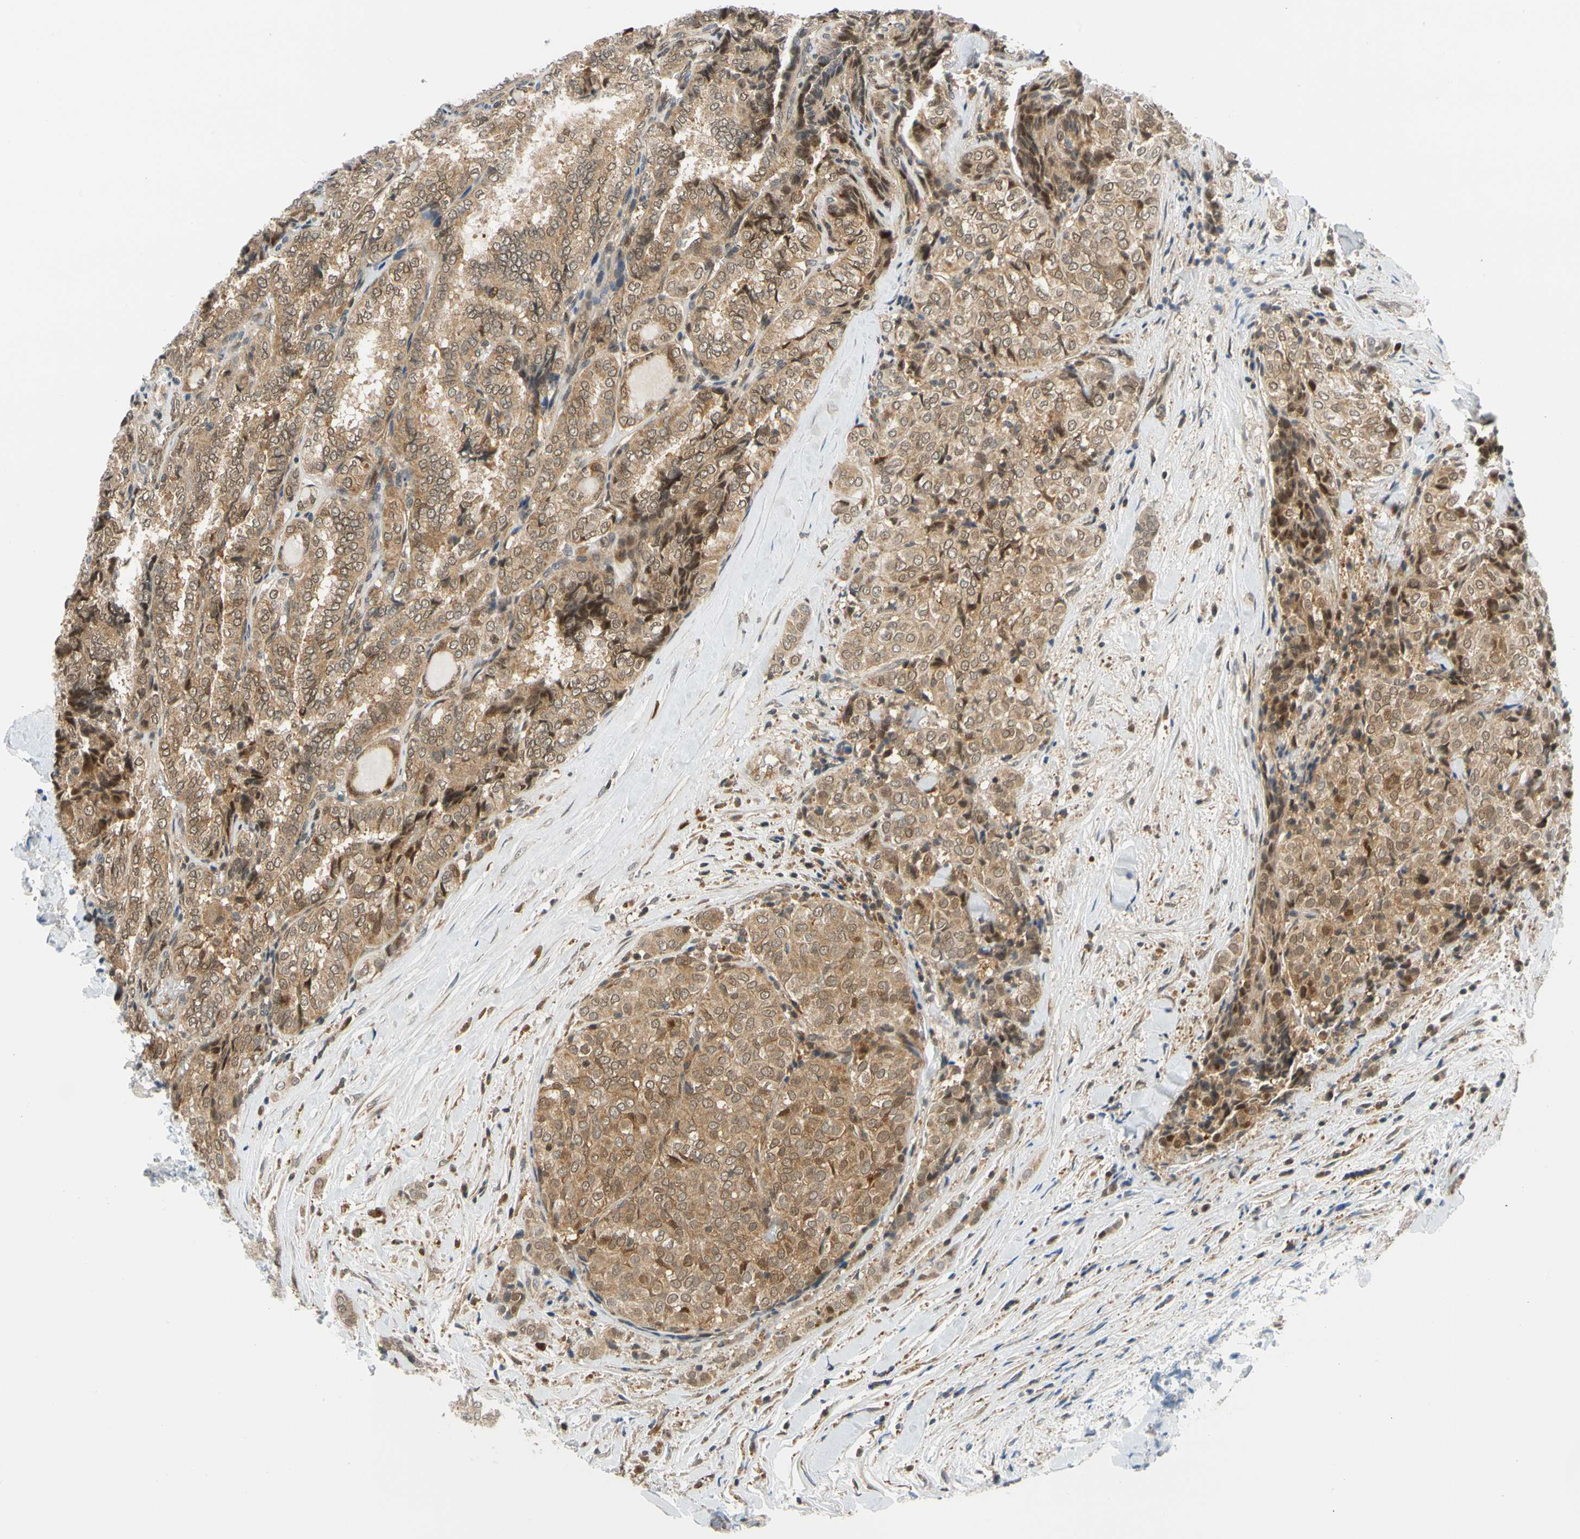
{"staining": {"intensity": "moderate", "quantity": ">75%", "location": "cytoplasmic/membranous"}, "tissue": "thyroid cancer", "cell_type": "Tumor cells", "image_type": "cancer", "snomed": [{"axis": "morphology", "description": "Normal tissue, NOS"}, {"axis": "morphology", "description": "Papillary adenocarcinoma, NOS"}, {"axis": "topography", "description": "Thyroid gland"}], "caption": "Protein positivity by immunohistochemistry (IHC) exhibits moderate cytoplasmic/membranous expression in about >75% of tumor cells in thyroid cancer (papillary adenocarcinoma).", "gene": "MAPK9", "patient": {"sex": "female", "age": 30}}